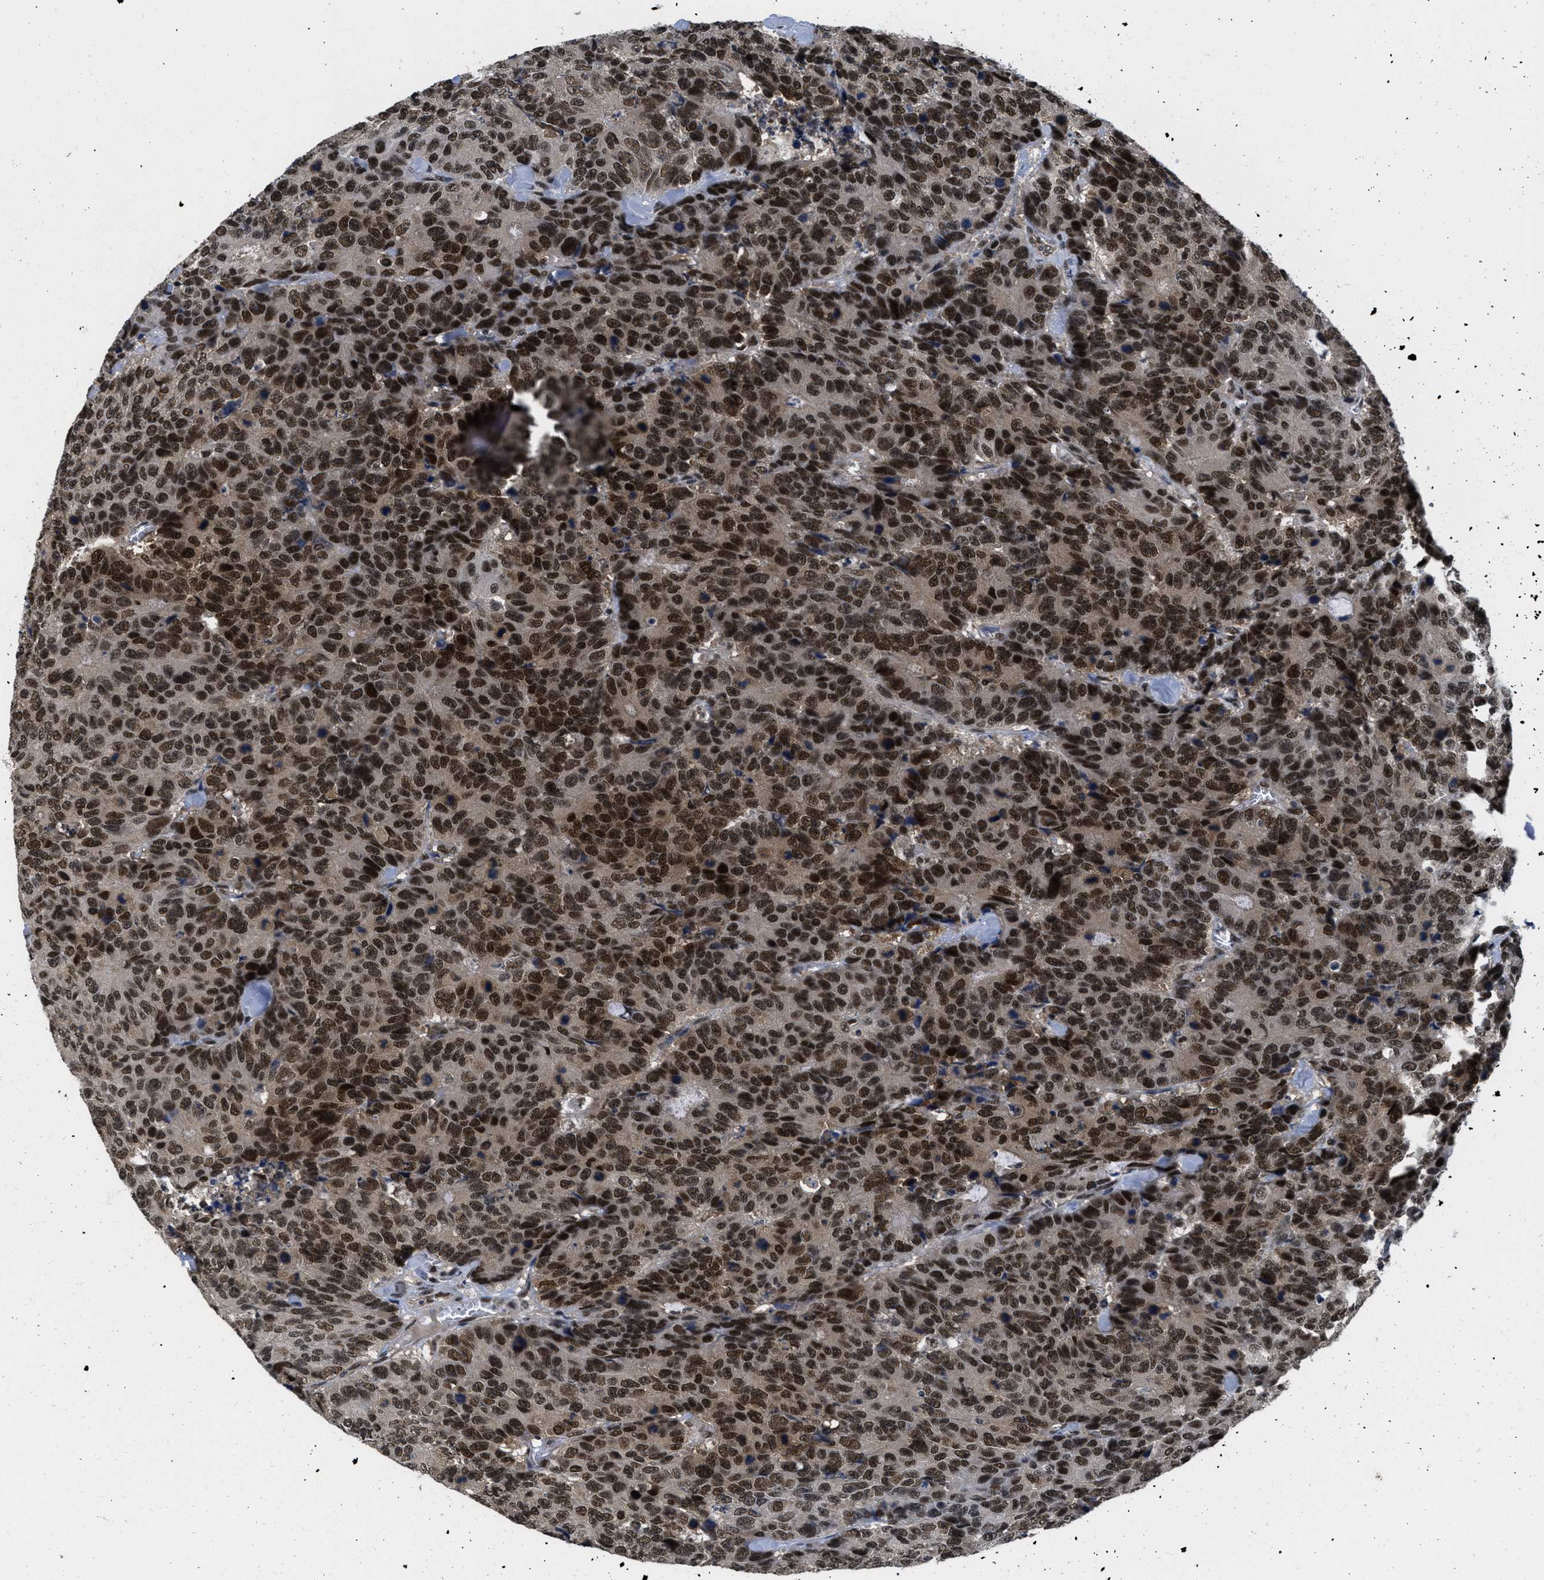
{"staining": {"intensity": "strong", "quantity": ">75%", "location": "cytoplasmic/membranous,nuclear"}, "tissue": "colorectal cancer", "cell_type": "Tumor cells", "image_type": "cancer", "snomed": [{"axis": "morphology", "description": "Adenocarcinoma, NOS"}, {"axis": "topography", "description": "Colon"}], "caption": "Brown immunohistochemical staining in colorectal cancer (adenocarcinoma) displays strong cytoplasmic/membranous and nuclear positivity in approximately >75% of tumor cells.", "gene": "CUL4B", "patient": {"sex": "female", "age": 86}}